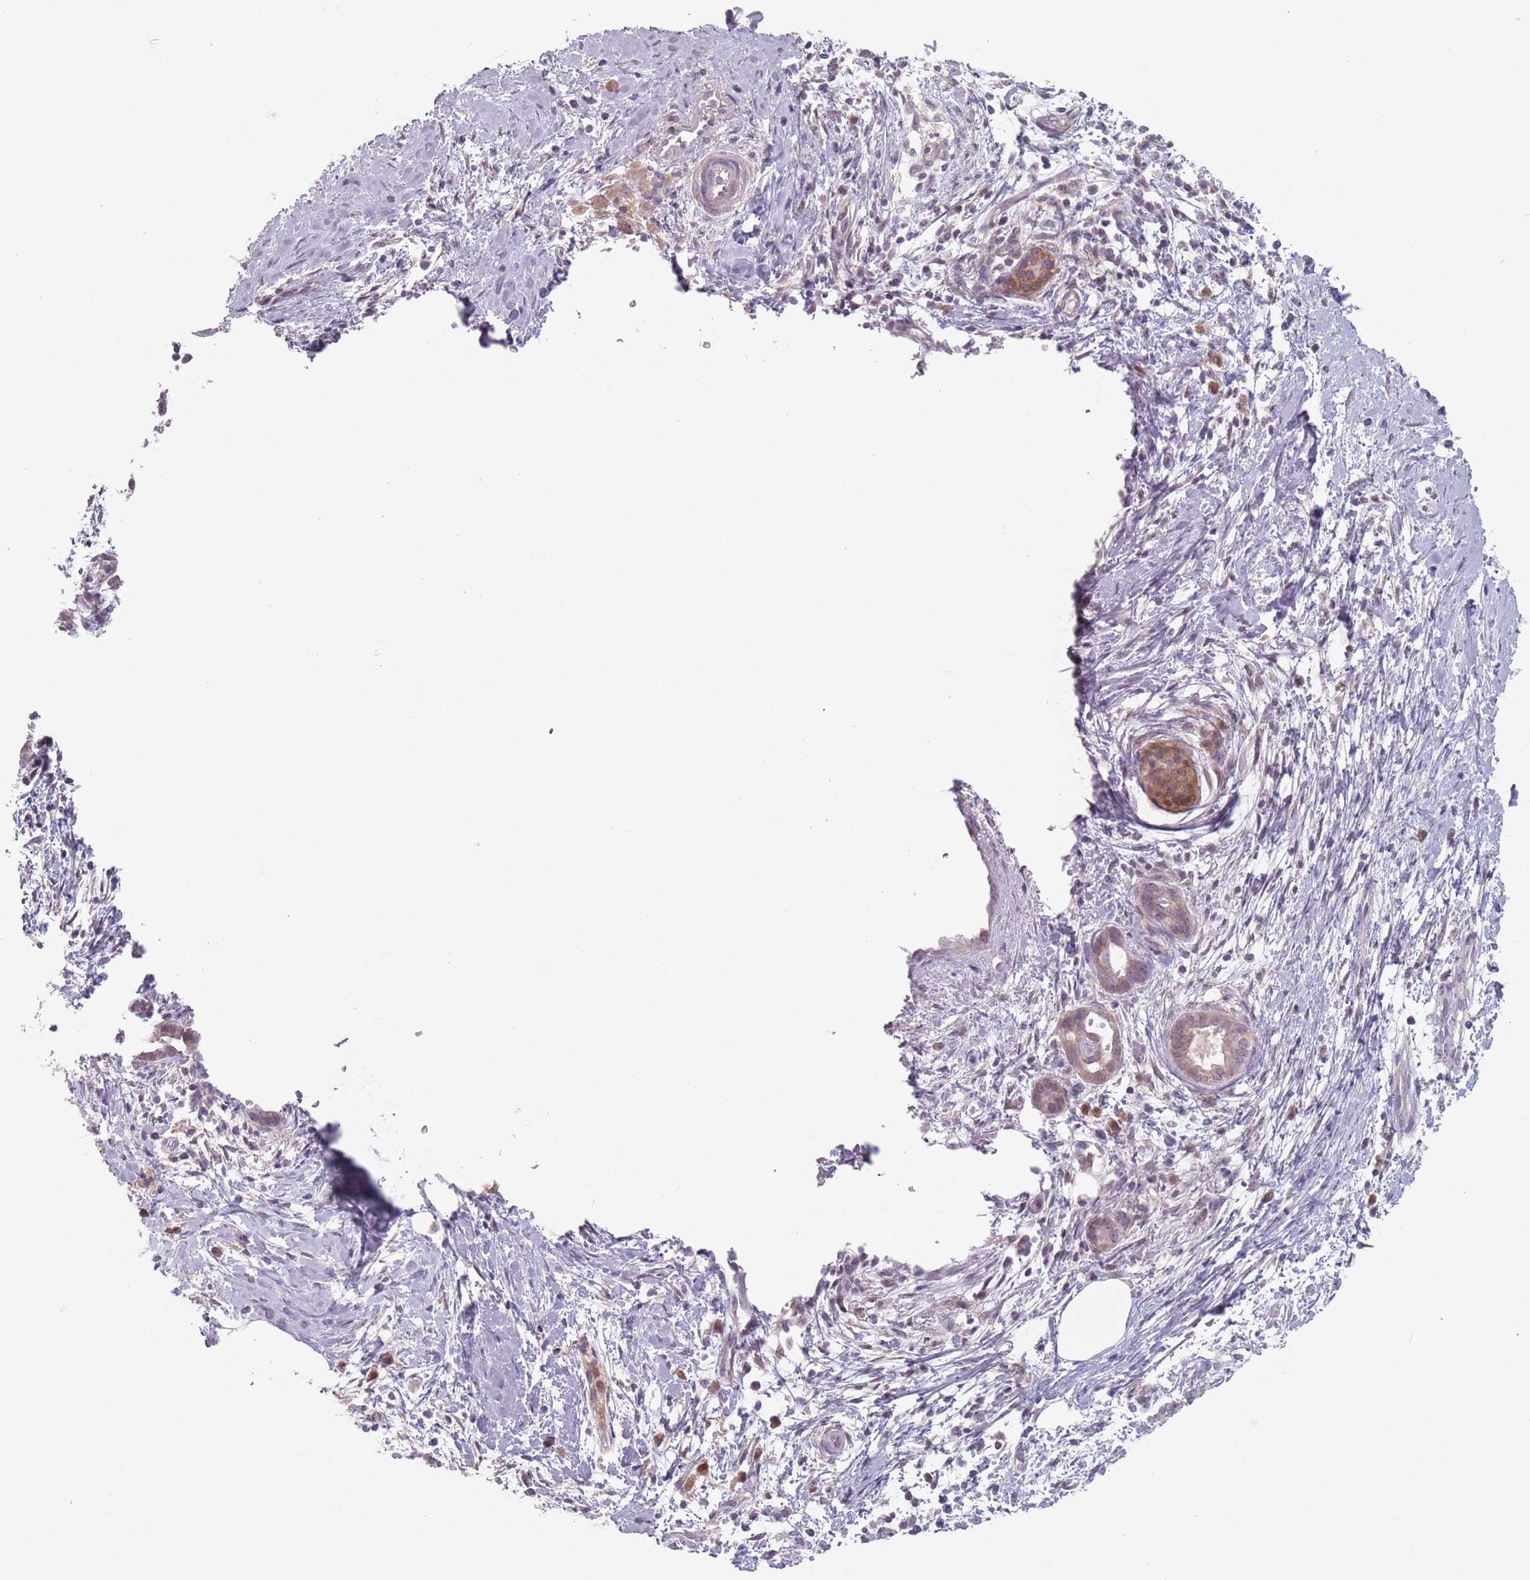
{"staining": {"intensity": "weak", "quantity": "<25%", "location": "cytoplasmic/membranous"}, "tissue": "pancreatic cancer", "cell_type": "Tumor cells", "image_type": "cancer", "snomed": [{"axis": "morphology", "description": "Adenocarcinoma, NOS"}, {"axis": "topography", "description": "Pancreas"}], "caption": "Protein analysis of adenocarcinoma (pancreatic) shows no significant expression in tumor cells. Nuclei are stained in blue.", "gene": "NAXE", "patient": {"sex": "male", "age": 58}}